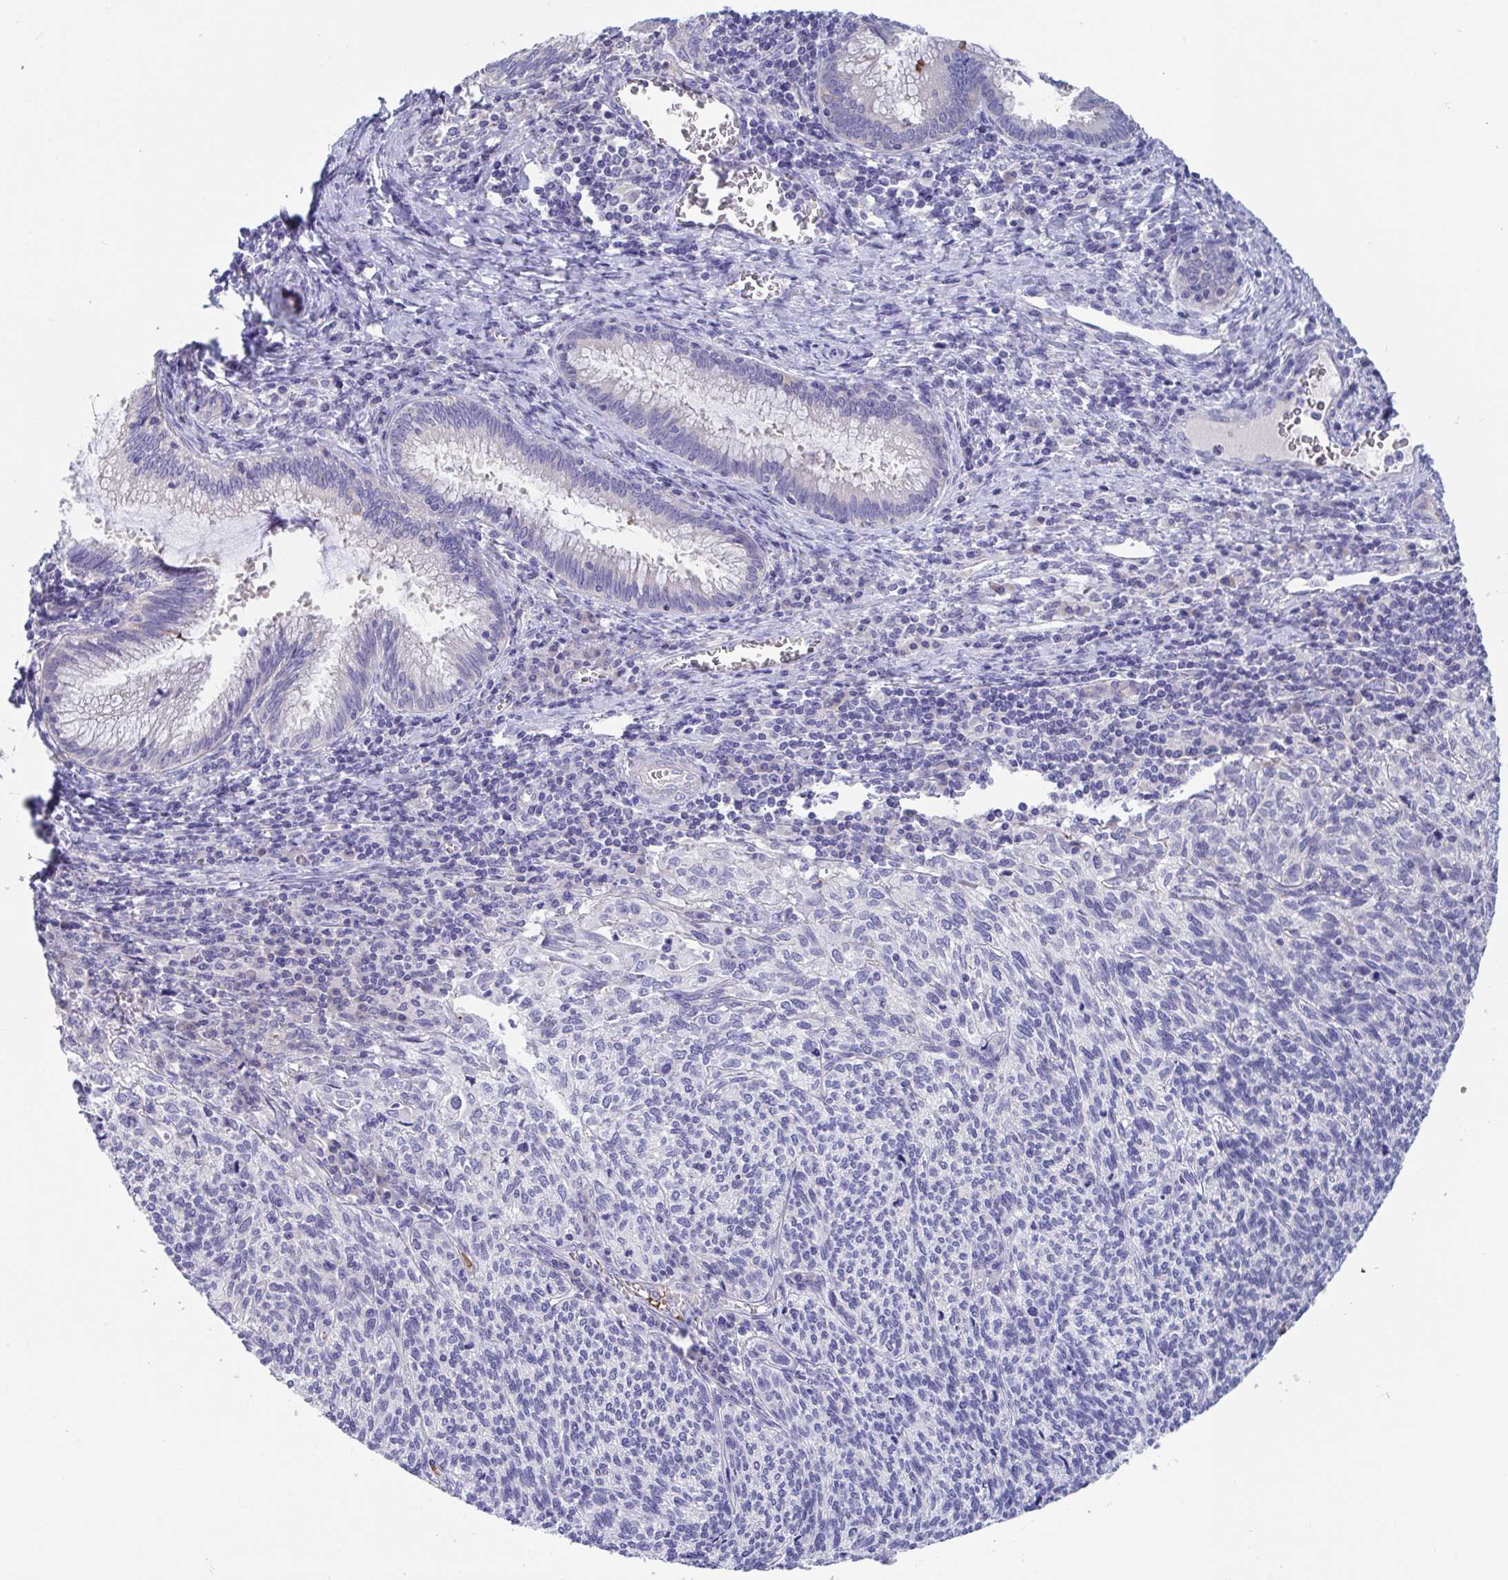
{"staining": {"intensity": "negative", "quantity": "none", "location": "none"}, "tissue": "cervical cancer", "cell_type": "Tumor cells", "image_type": "cancer", "snomed": [{"axis": "morphology", "description": "Squamous cell carcinoma, NOS"}, {"axis": "topography", "description": "Cervix"}], "caption": "Tumor cells show no significant protein staining in squamous cell carcinoma (cervical).", "gene": "TTC30B", "patient": {"sex": "female", "age": 45}}